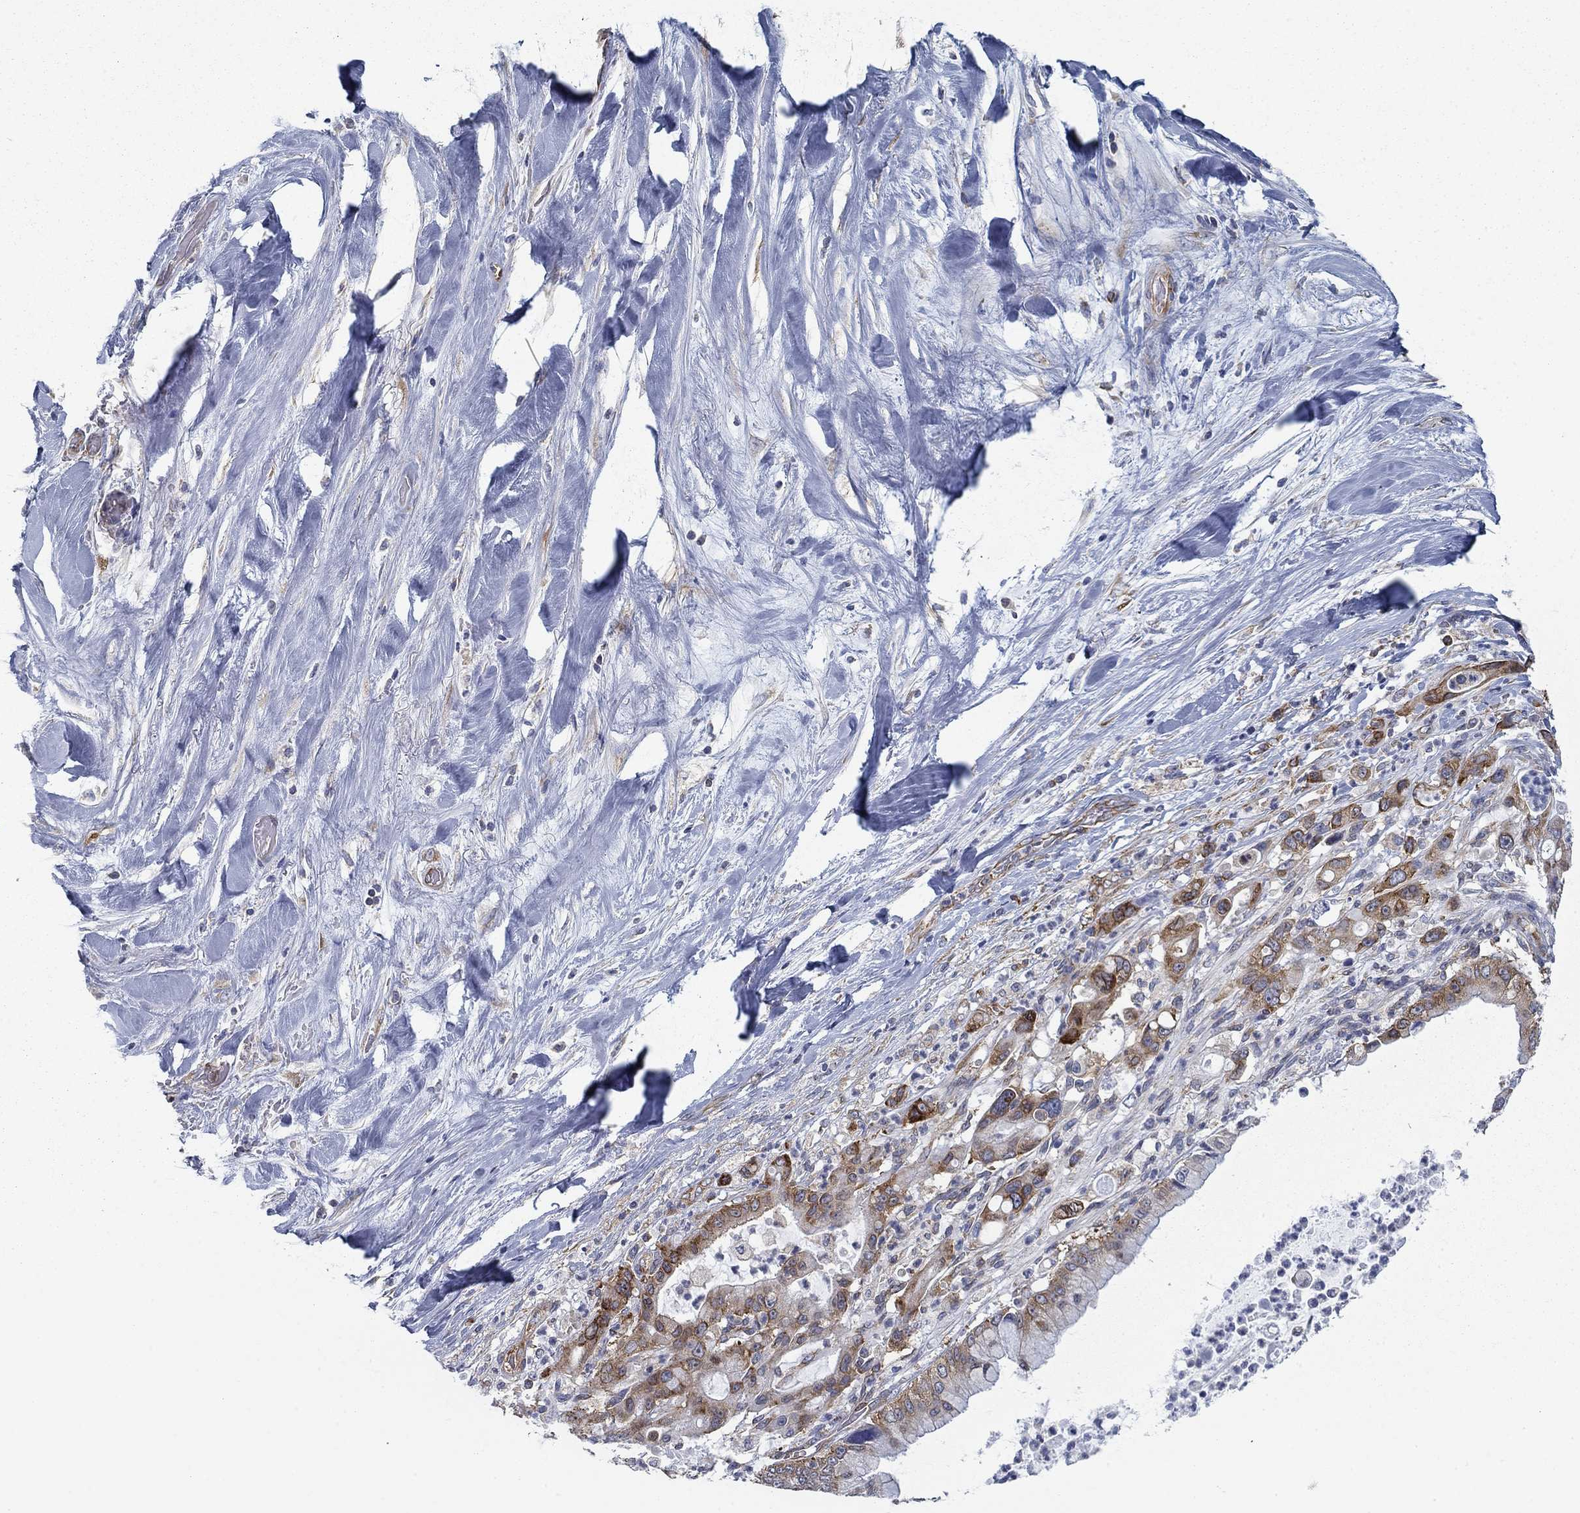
{"staining": {"intensity": "strong", "quantity": "25%-75%", "location": "cytoplasmic/membranous"}, "tissue": "liver cancer", "cell_type": "Tumor cells", "image_type": "cancer", "snomed": [{"axis": "morphology", "description": "Cholangiocarcinoma"}, {"axis": "topography", "description": "Liver"}], "caption": "IHC of liver cancer displays high levels of strong cytoplasmic/membranous expression in about 25%-75% of tumor cells. (DAB IHC, brown staining for protein, blue staining for nuclei).", "gene": "FXR1", "patient": {"sex": "female", "age": 54}}